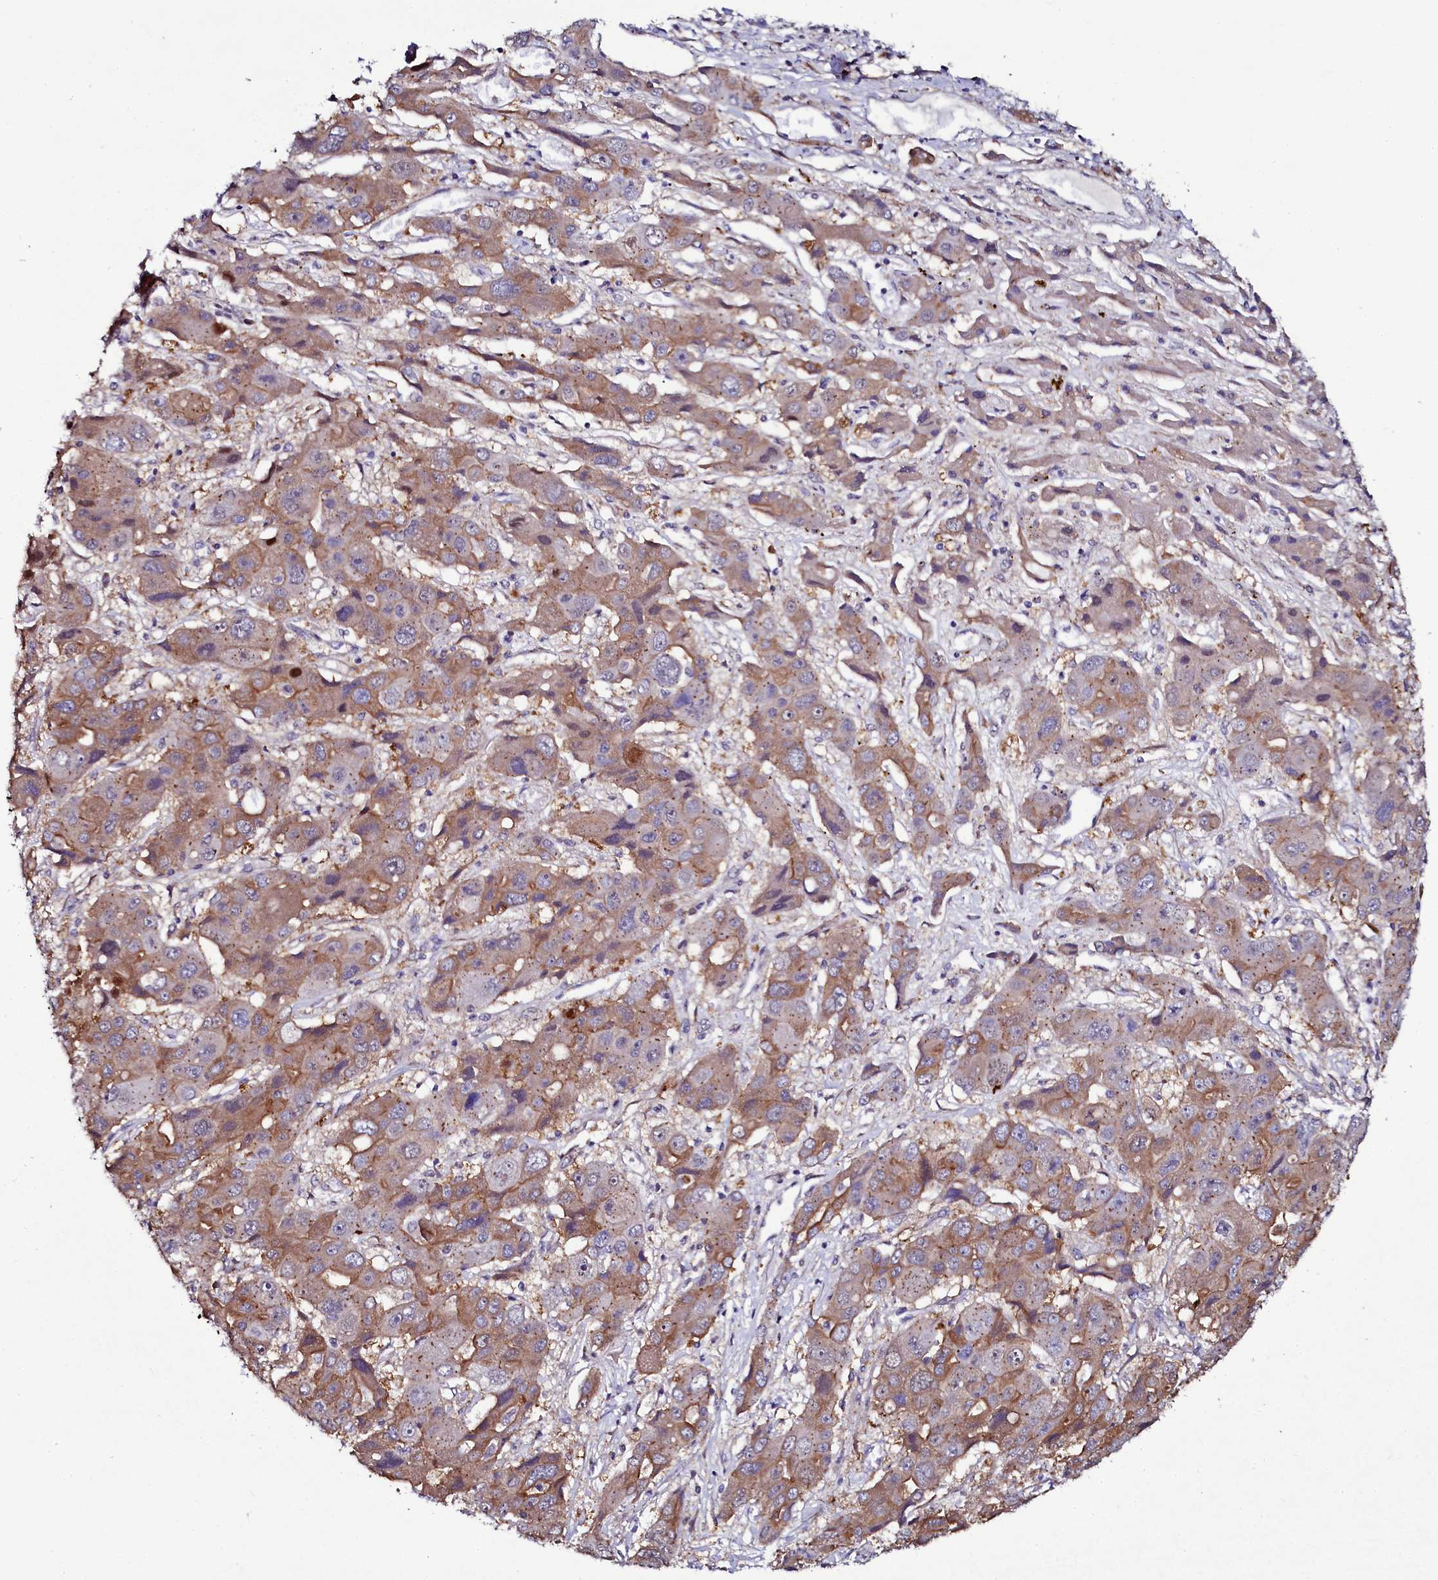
{"staining": {"intensity": "moderate", "quantity": ">75%", "location": "cytoplasmic/membranous"}, "tissue": "liver cancer", "cell_type": "Tumor cells", "image_type": "cancer", "snomed": [{"axis": "morphology", "description": "Cholangiocarcinoma"}, {"axis": "topography", "description": "Liver"}], "caption": "Moderate cytoplasmic/membranous staining for a protein is seen in about >75% of tumor cells of liver cancer (cholangiocarcinoma) using immunohistochemistry (IHC).", "gene": "USPL1", "patient": {"sex": "male", "age": 67}}